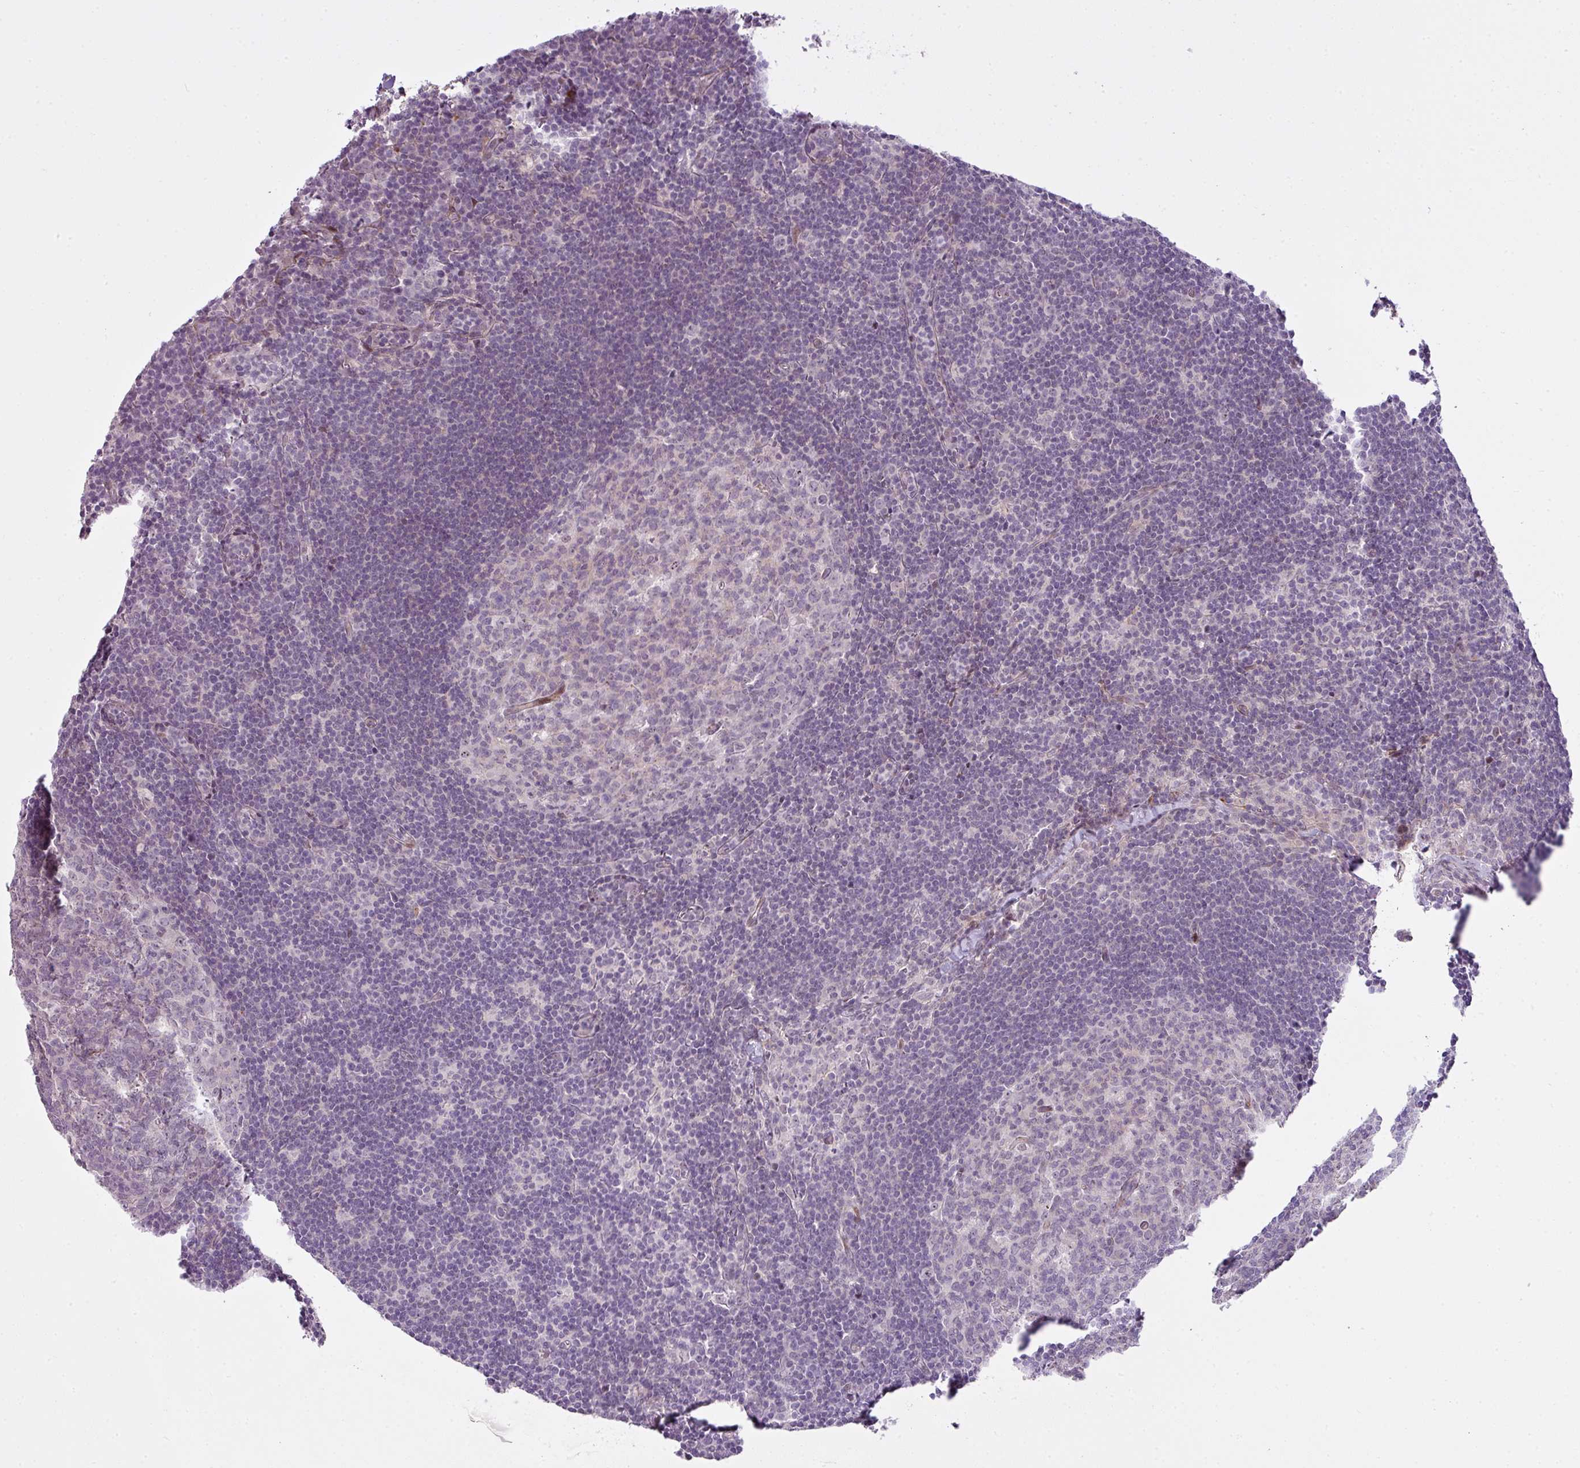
{"staining": {"intensity": "negative", "quantity": "none", "location": "none"}, "tissue": "lymph node", "cell_type": "Germinal center cells", "image_type": "normal", "snomed": [{"axis": "morphology", "description": "Normal tissue, NOS"}, {"axis": "topography", "description": "Lymph node"}], "caption": "Human lymph node stained for a protein using immunohistochemistry reveals no staining in germinal center cells.", "gene": "ZNF688", "patient": {"sex": "female", "age": 29}}